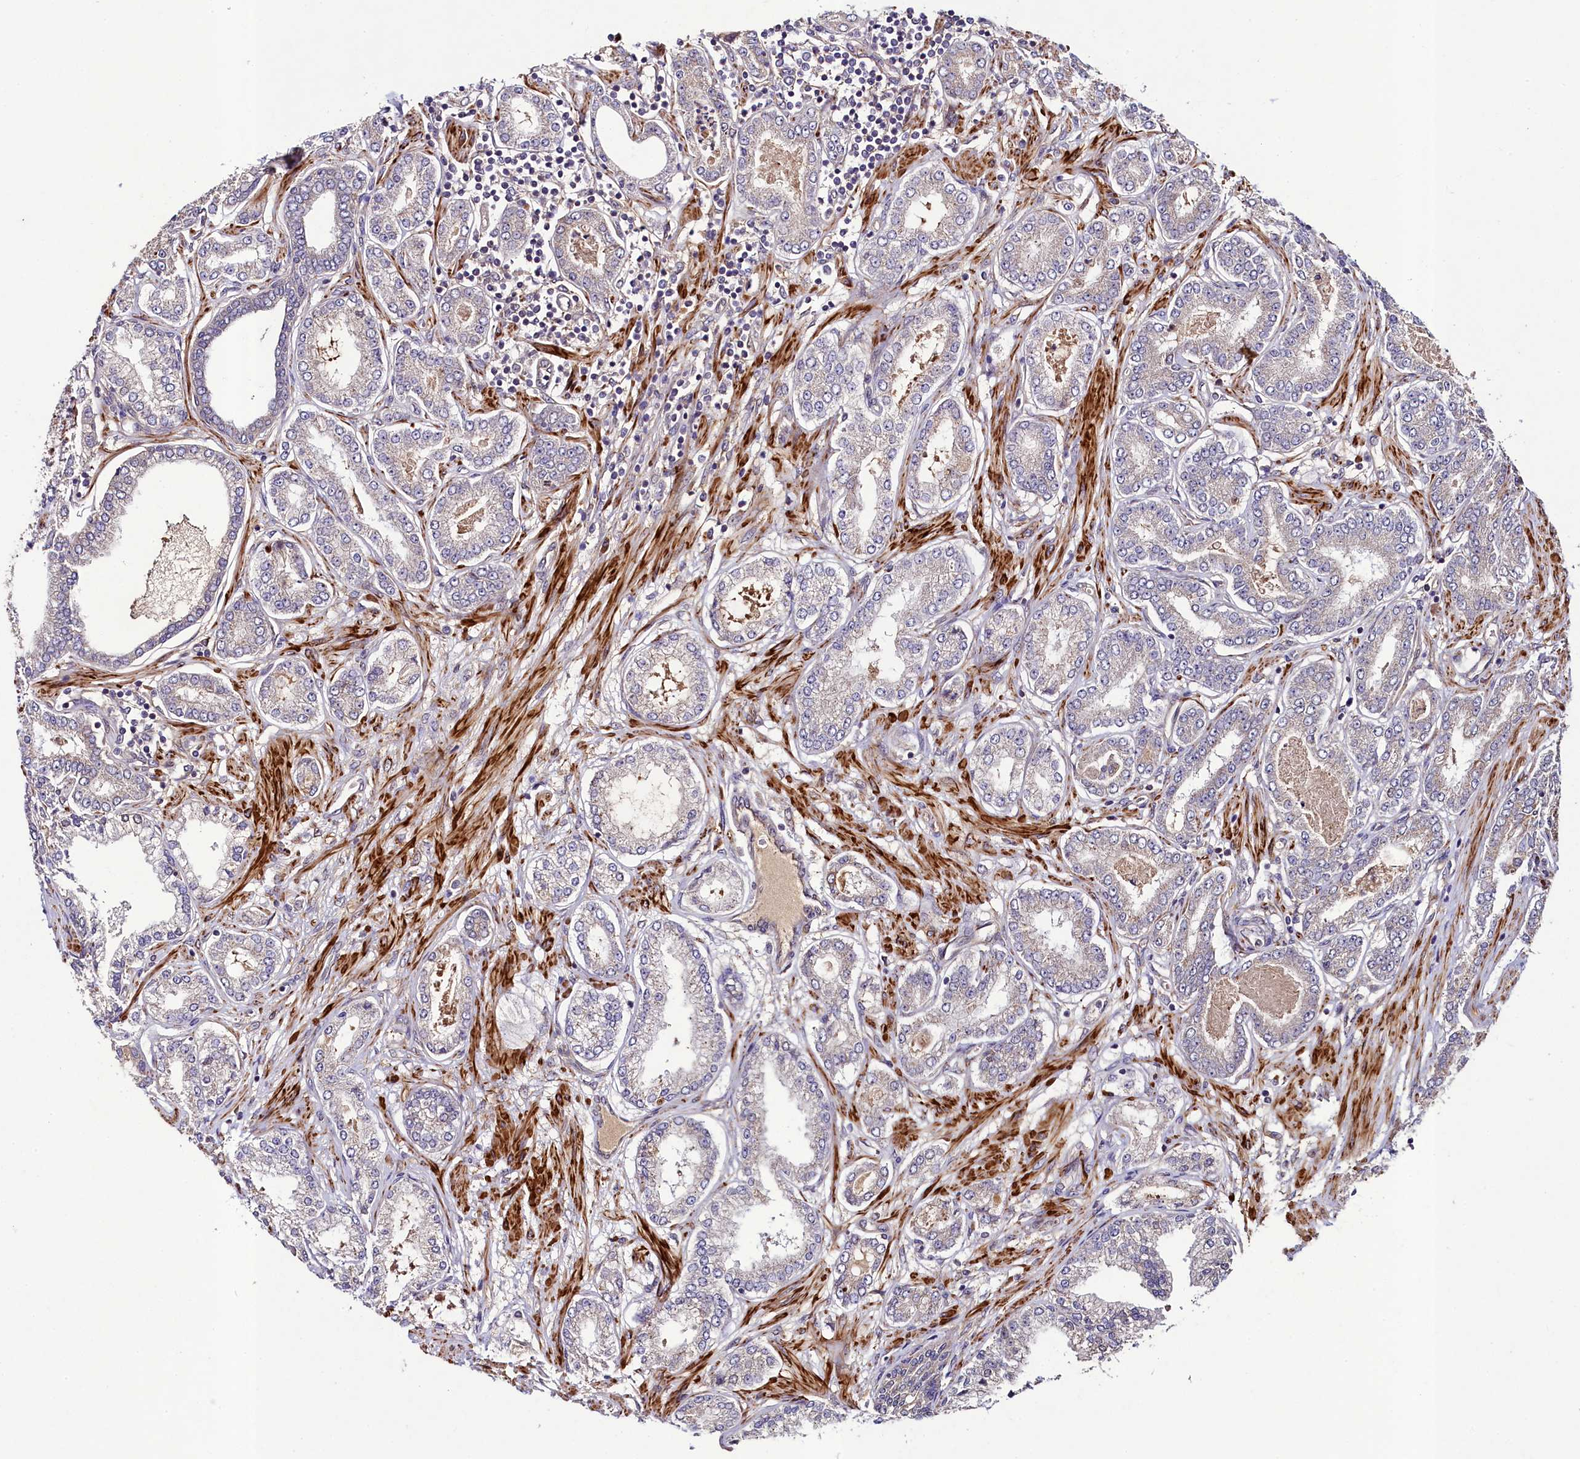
{"staining": {"intensity": "weak", "quantity": "<25%", "location": "cytoplasmic/membranous"}, "tissue": "prostate cancer", "cell_type": "Tumor cells", "image_type": "cancer", "snomed": [{"axis": "morphology", "description": "Adenocarcinoma, Low grade"}, {"axis": "topography", "description": "Prostate"}], "caption": "DAB immunohistochemical staining of prostate cancer demonstrates no significant expression in tumor cells.", "gene": "CCDC102A", "patient": {"sex": "male", "age": 63}}